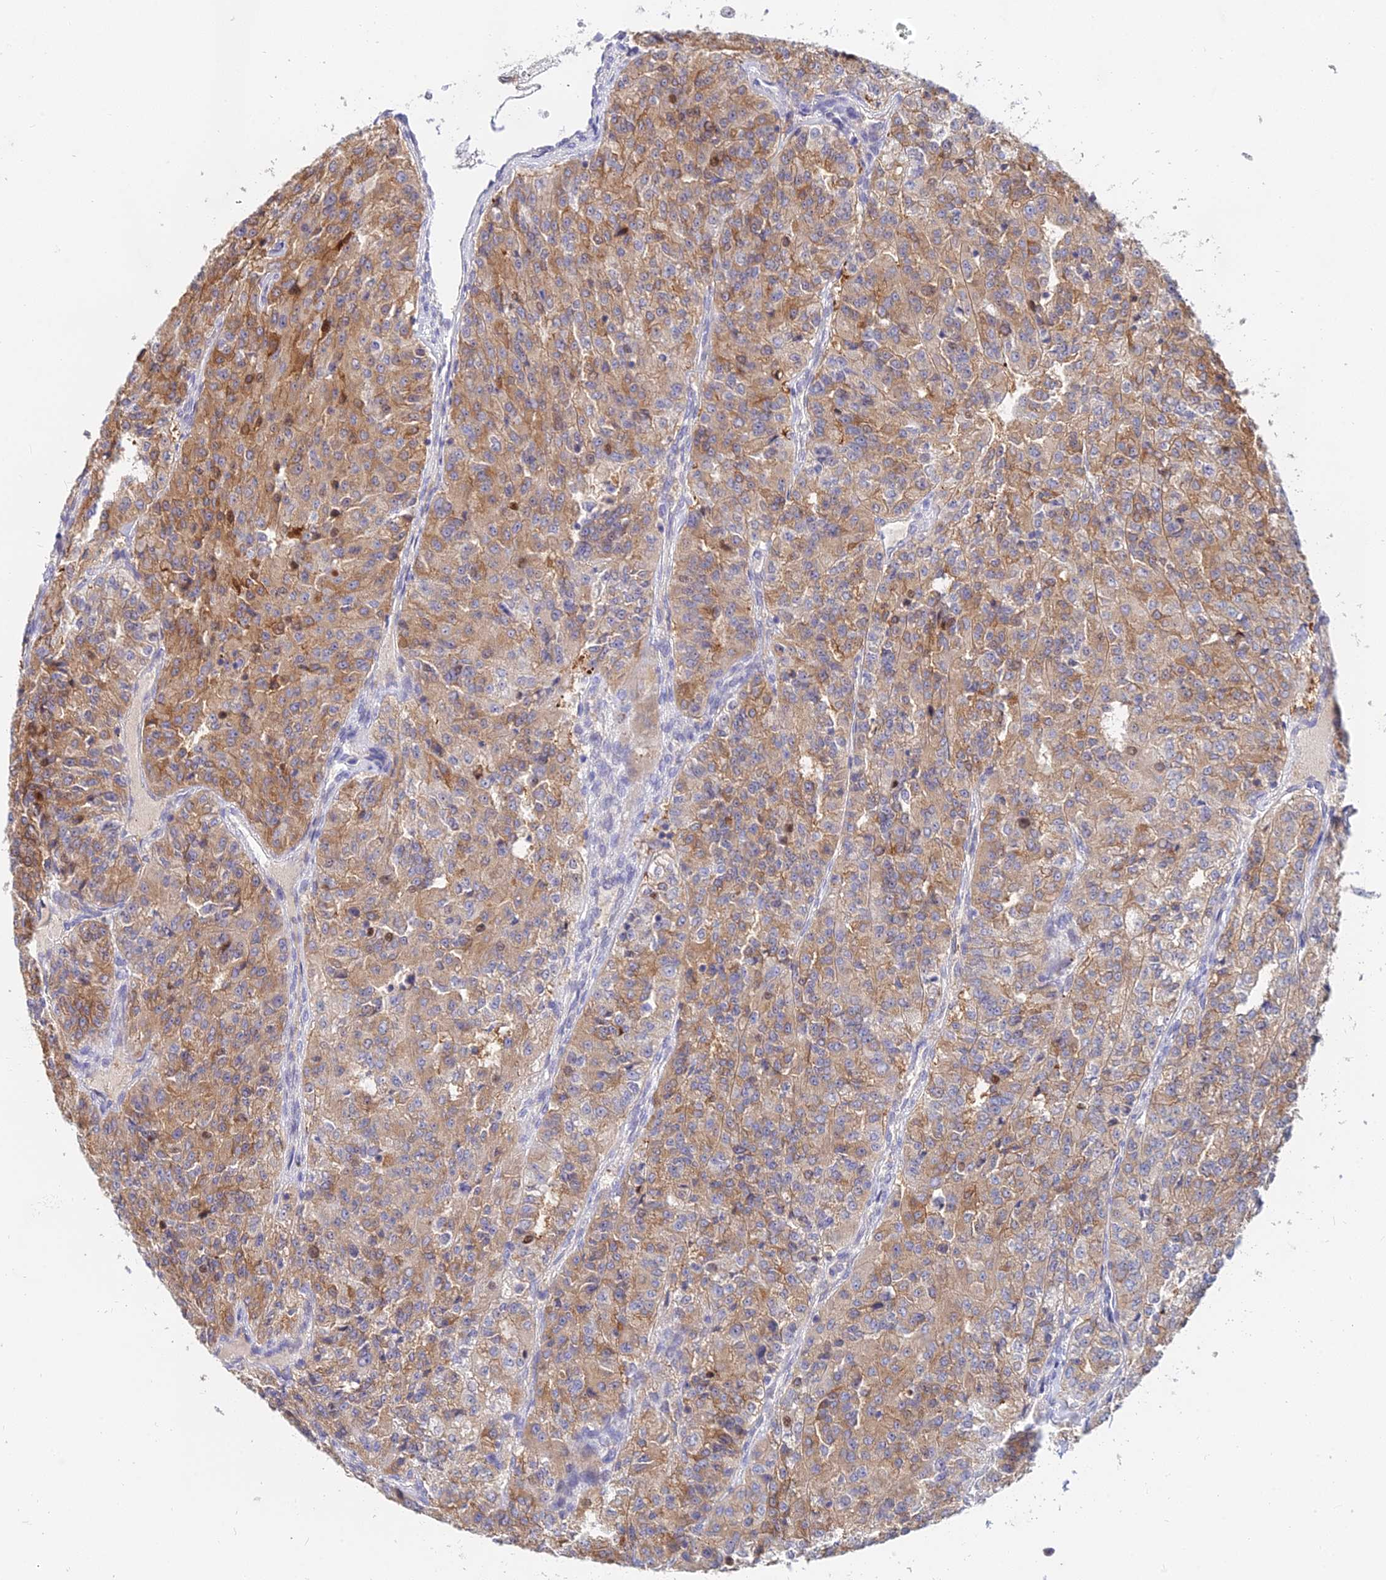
{"staining": {"intensity": "moderate", "quantity": ">75%", "location": "cytoplasmic/membranous"}, "tissue": "renal cancer", "cell_type": "Tumor cells", "image_type": "cancer", "snomed": [{"axis": "morphology", "description": "Adenocarcinoma, NOS"}, {"axis": "topography", "description": "Kidney"}], "caption": "Moderate cytoplasmic/membranous protein expression is appreciated in about >75% of tumor cells in renal adenocarcinoma.", "gene": "B3GALT4", "patient": {"sex": "female", "age": 63}}